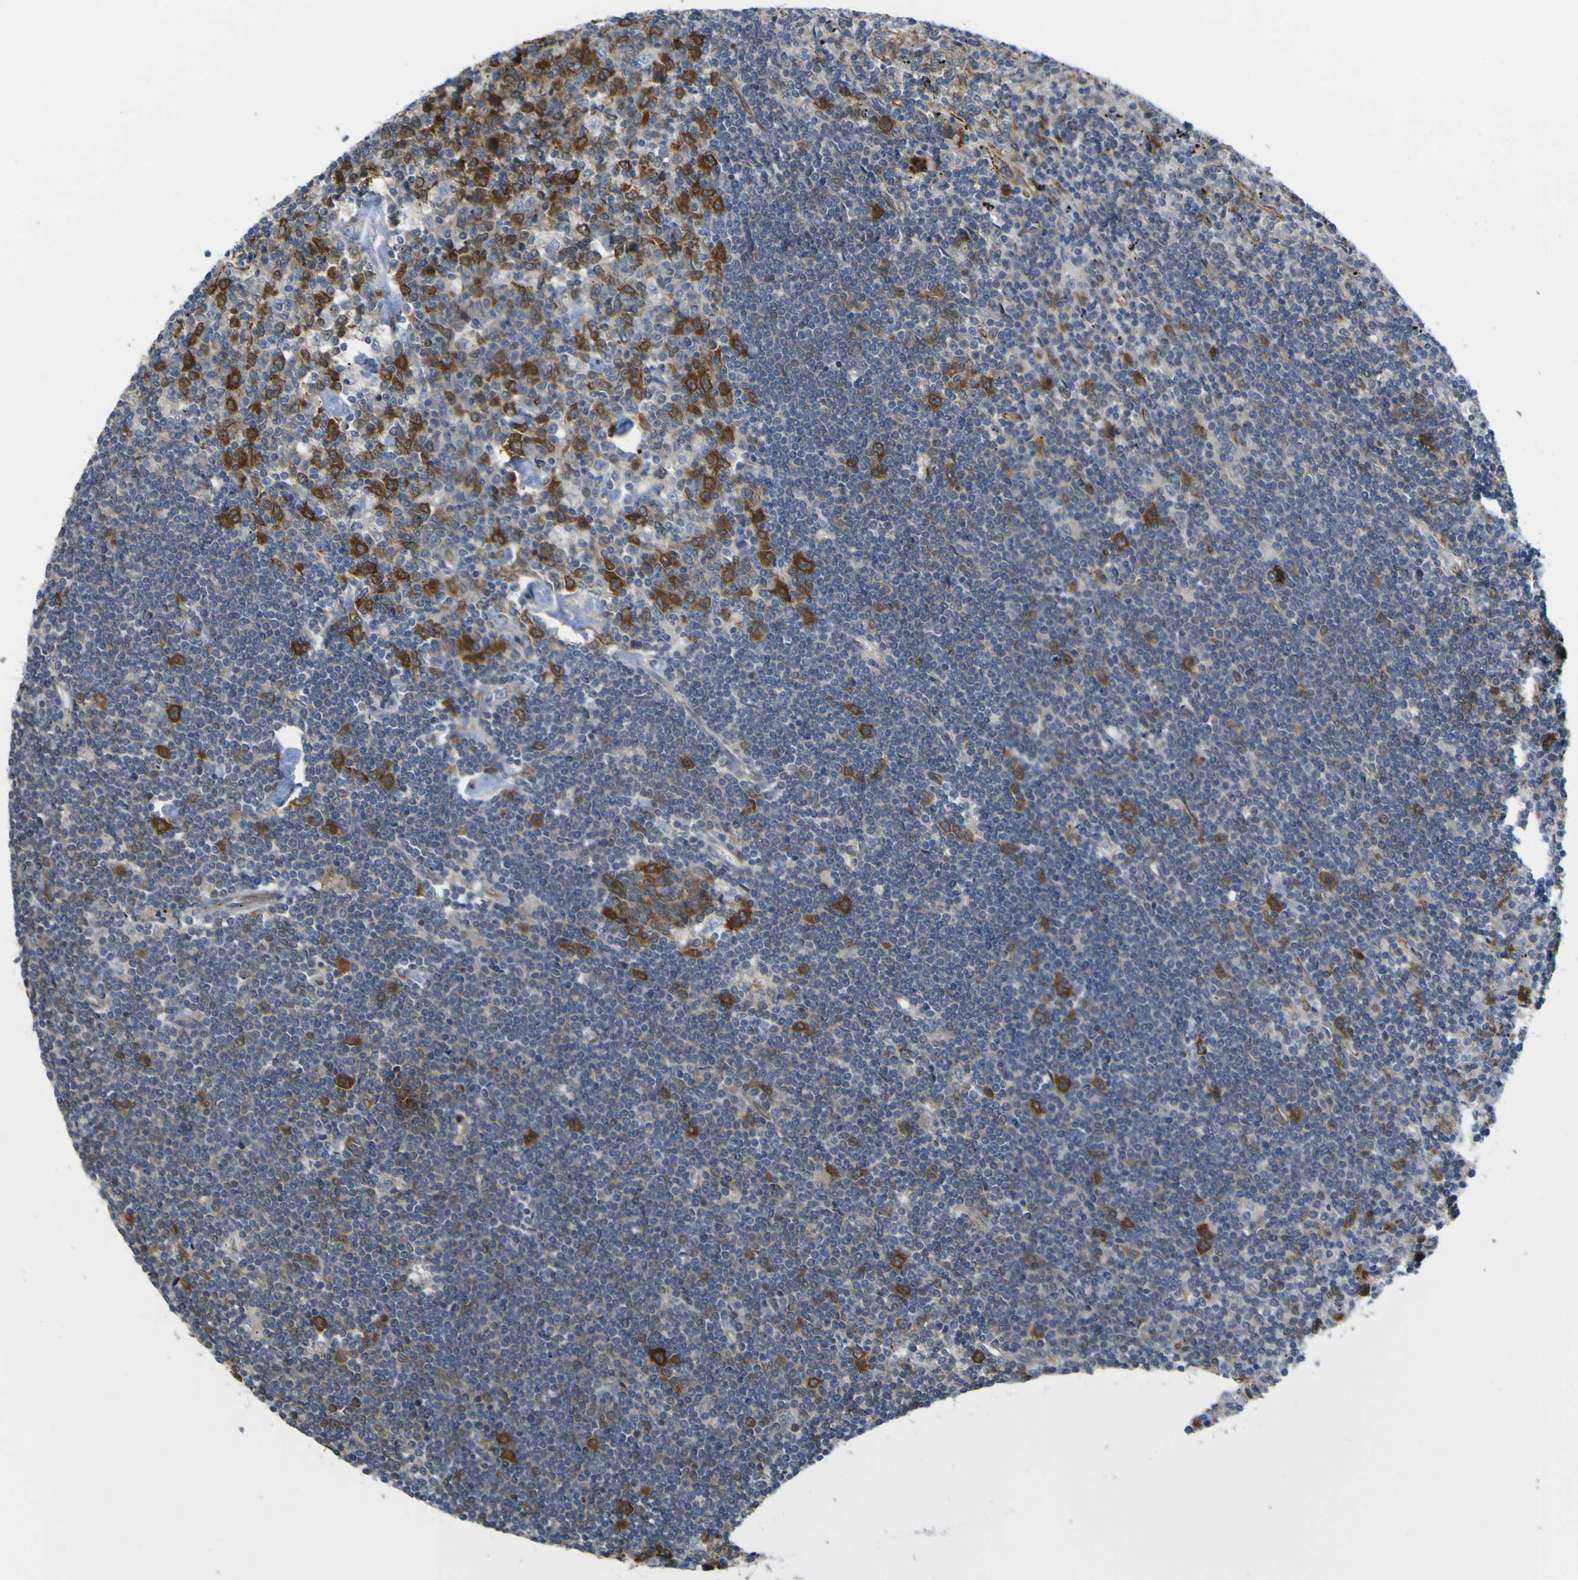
{"staining": {"intensity": "strong", "quantity": "<25%", "location": "cytoplasmic/membranous"}, "tissue": "lymphoma", "cell_type": "Tumor cells", "image_type": "cancer", "snomed": [{"axis": "morphology", "description": "Malignant lymphoma, non-Hodgkin's type, Low grade"}, {"axis": "topography", "description": "Spleen"}], "caption": "DAB (3,3'-diaminobenzidine) immunohistochemical staining of human malignant lymphoma, non-Hodgkin's type (low-grade) reveals strong cytoplasmic/membranous protein staining in approximately <25% of tumor cells.", "gene": "JPH1", "patient": {"sex": "male", "age": 76}}